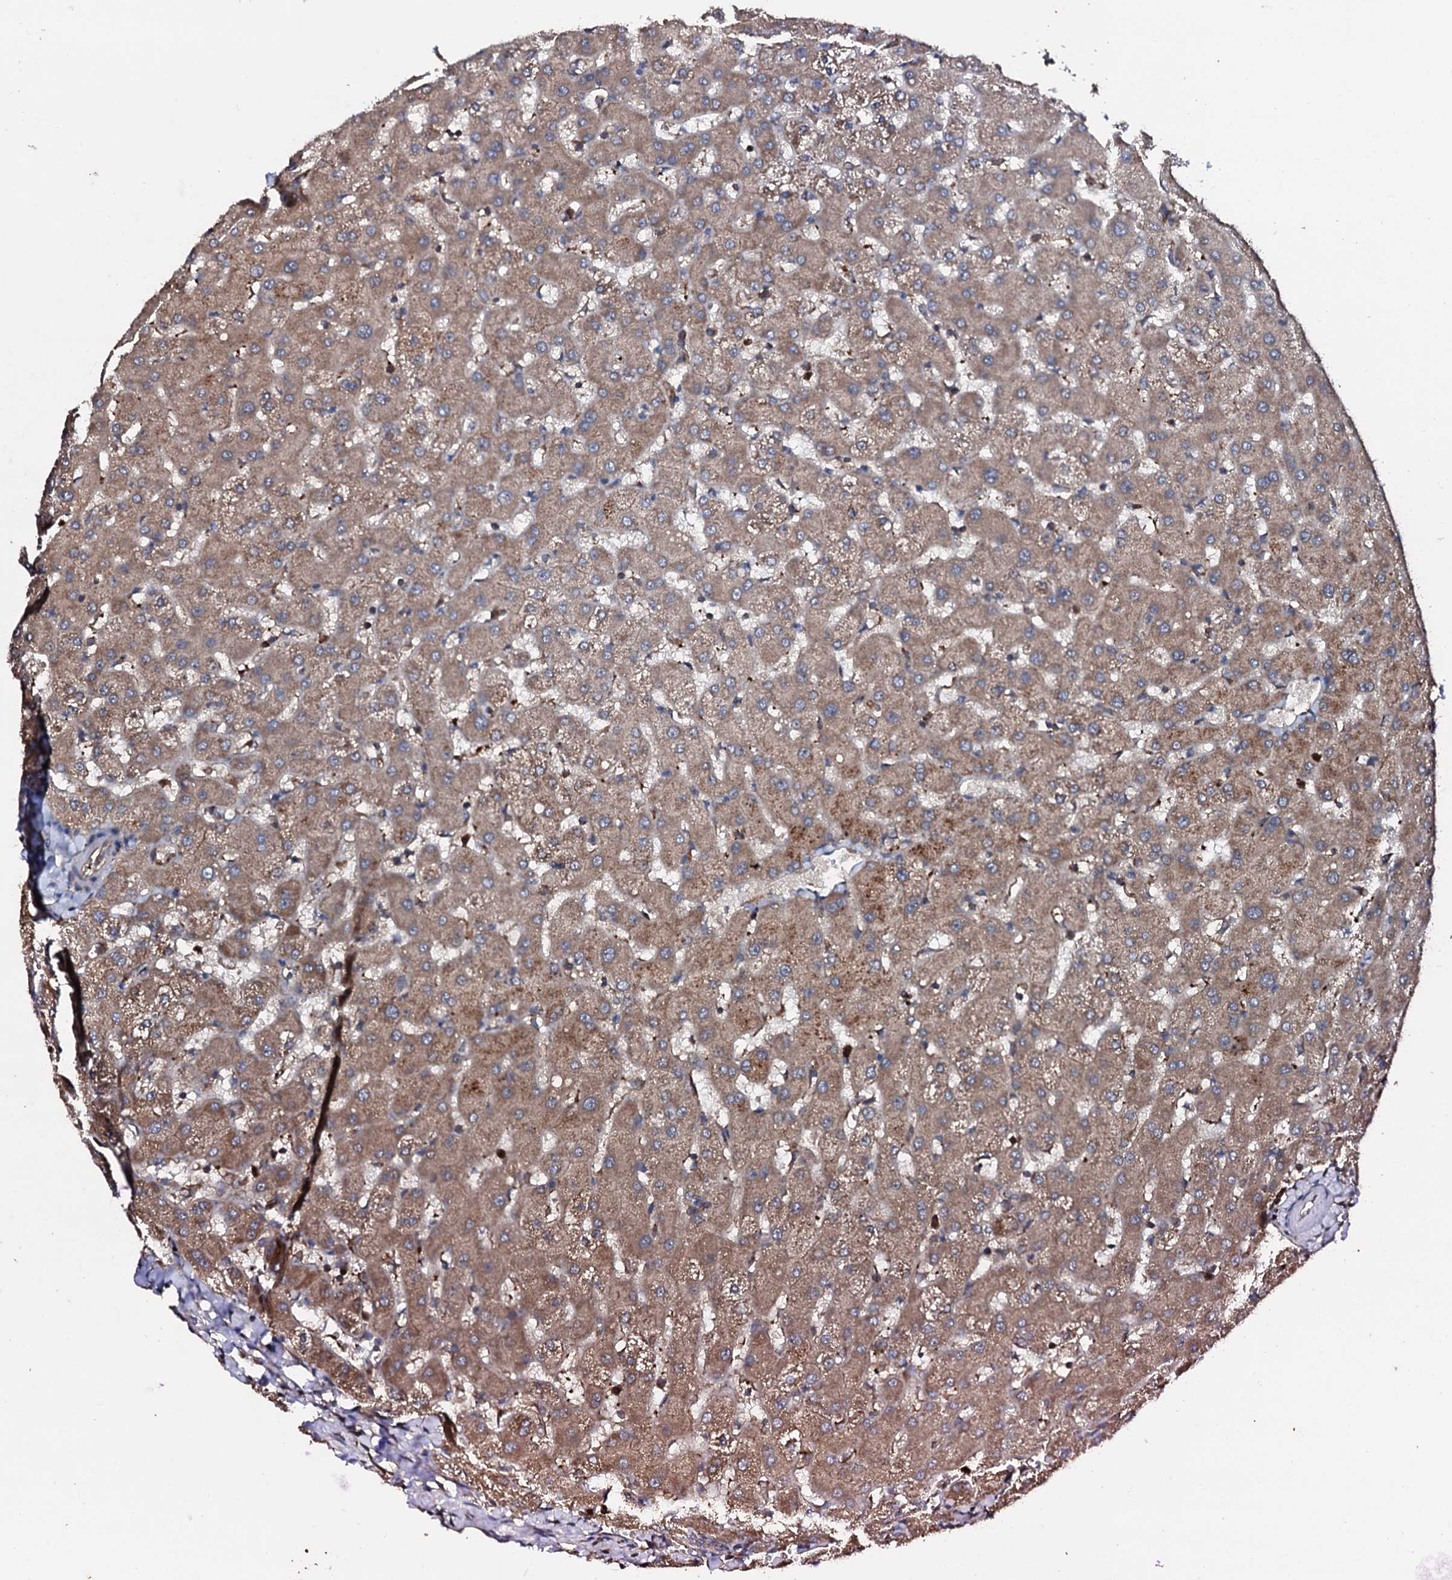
{"staining": {"intensity": "moderate", "quantity": ">75%", "location": "cytoplasmic/membranous"}, "tissue": "liver", "cell_type": "Cholangiocytes", "image_type": "normal", "snomed": [{"axis": "morphology", "description": "Normal tissue, NOS"}, {"axis": "topography", "description": "Liver"}], "caption": "Liver stained with immunohistochemistry (IHC) exhibits moderate cytoplasmic/membranous staining in about >75% of cholangiocytes.", "gene": "ENSG00000256591", "patient": {"sex": "female", "age": 63}}